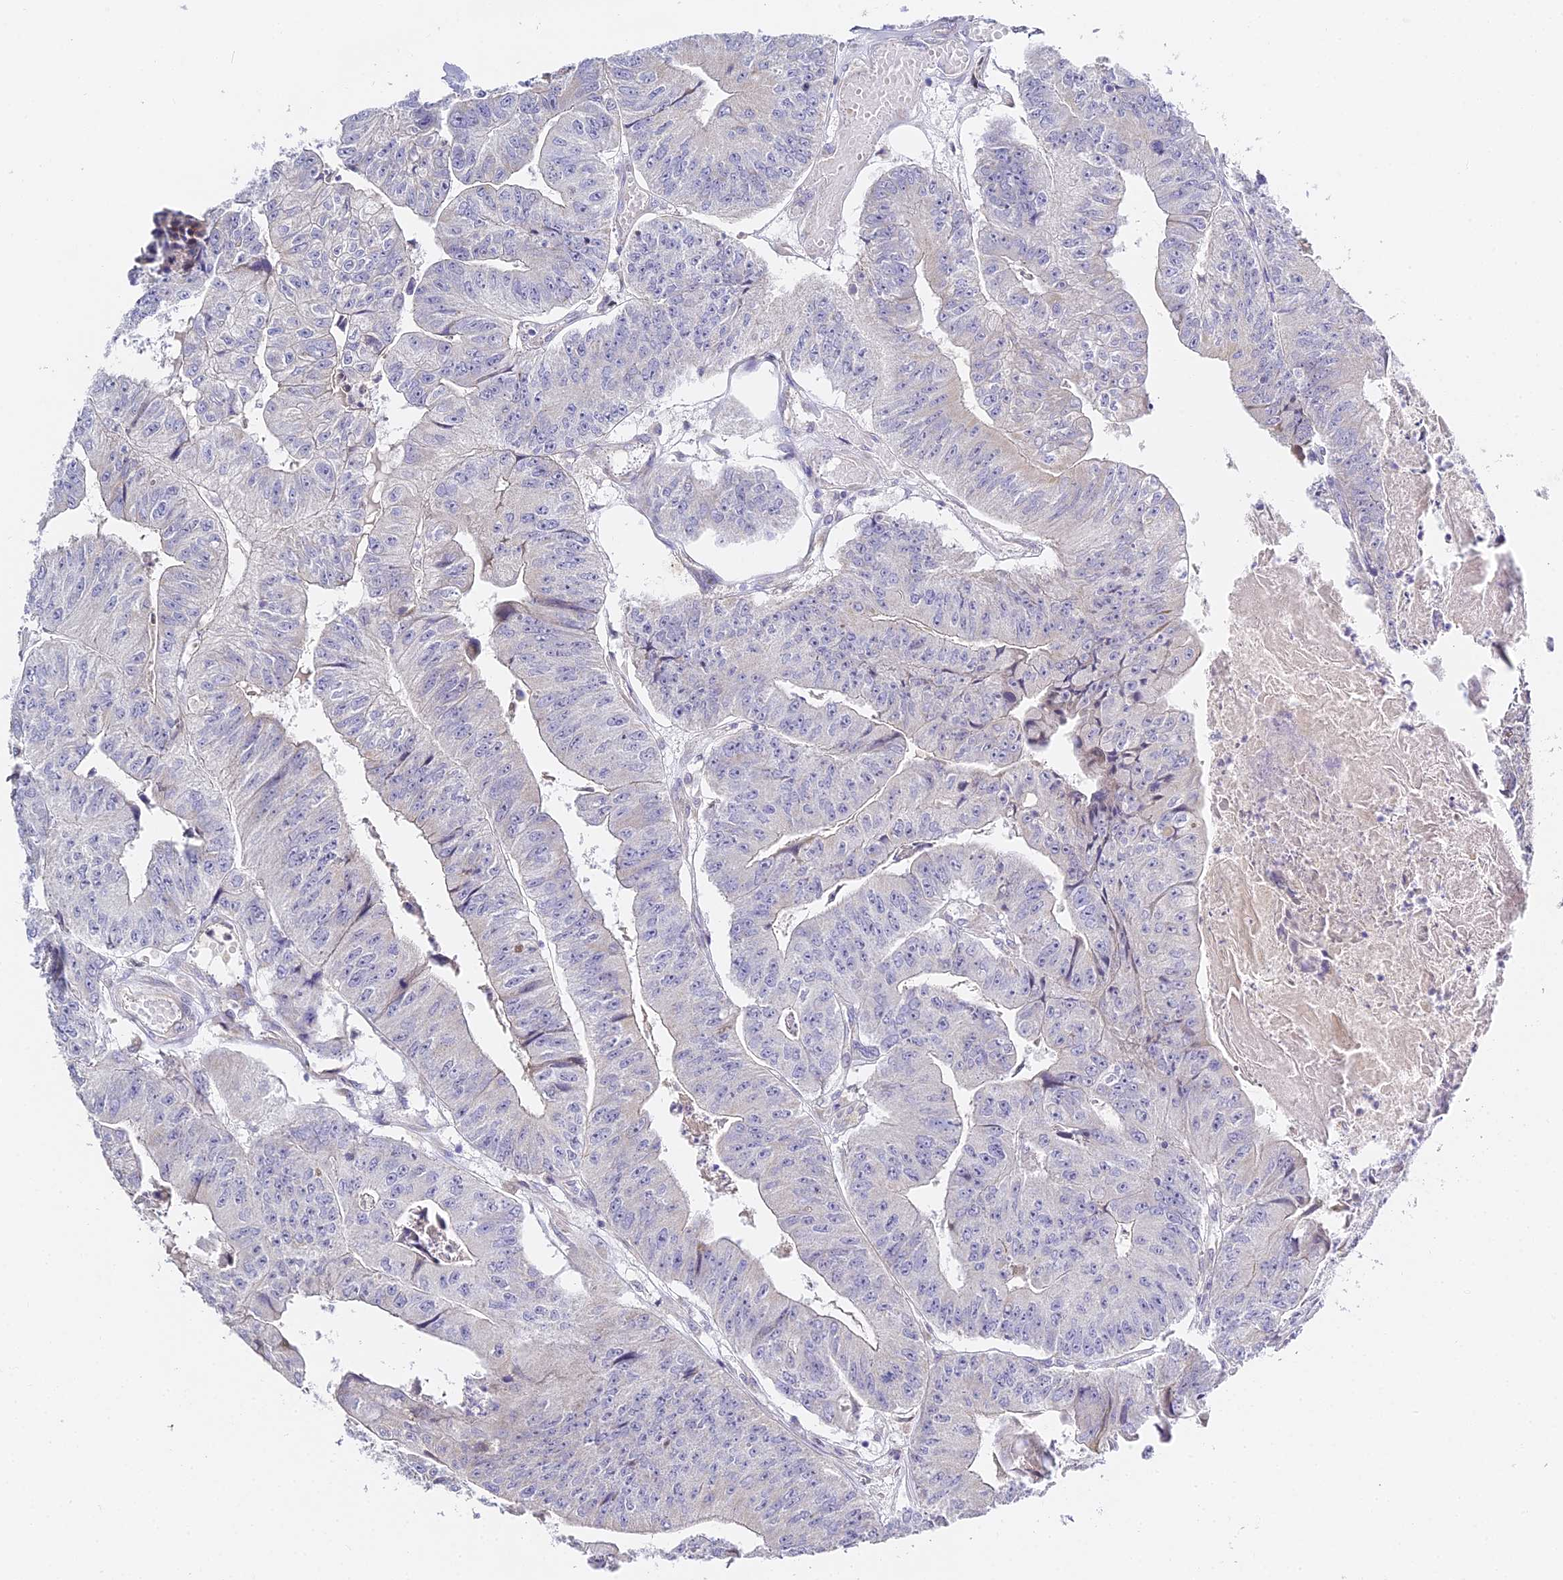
{"staining": {"intensity": "moderate", "quantity": "<25%", "location": "cytoplasmic/membranous"}, "tissue": "colorectal cancer", "cell_type": "Tumor cells", "image_type": "cancer", "snomed": [{"axis": "morphology", "description": "Adenocarcinoma, NOS"}, {"axis": "topography", "description": "Colon"}], "caption": "Immunohistochemistry (IHC) photomicrograph of adenocarcinoma (colorectal) stained for a protein (brown), which demonstrates low levels of moderate cytoplasmic/membranous positivity in about <25% of tumor cells.", "gene": "SERP1", "patient": {"sex": "female", "age": 67}}